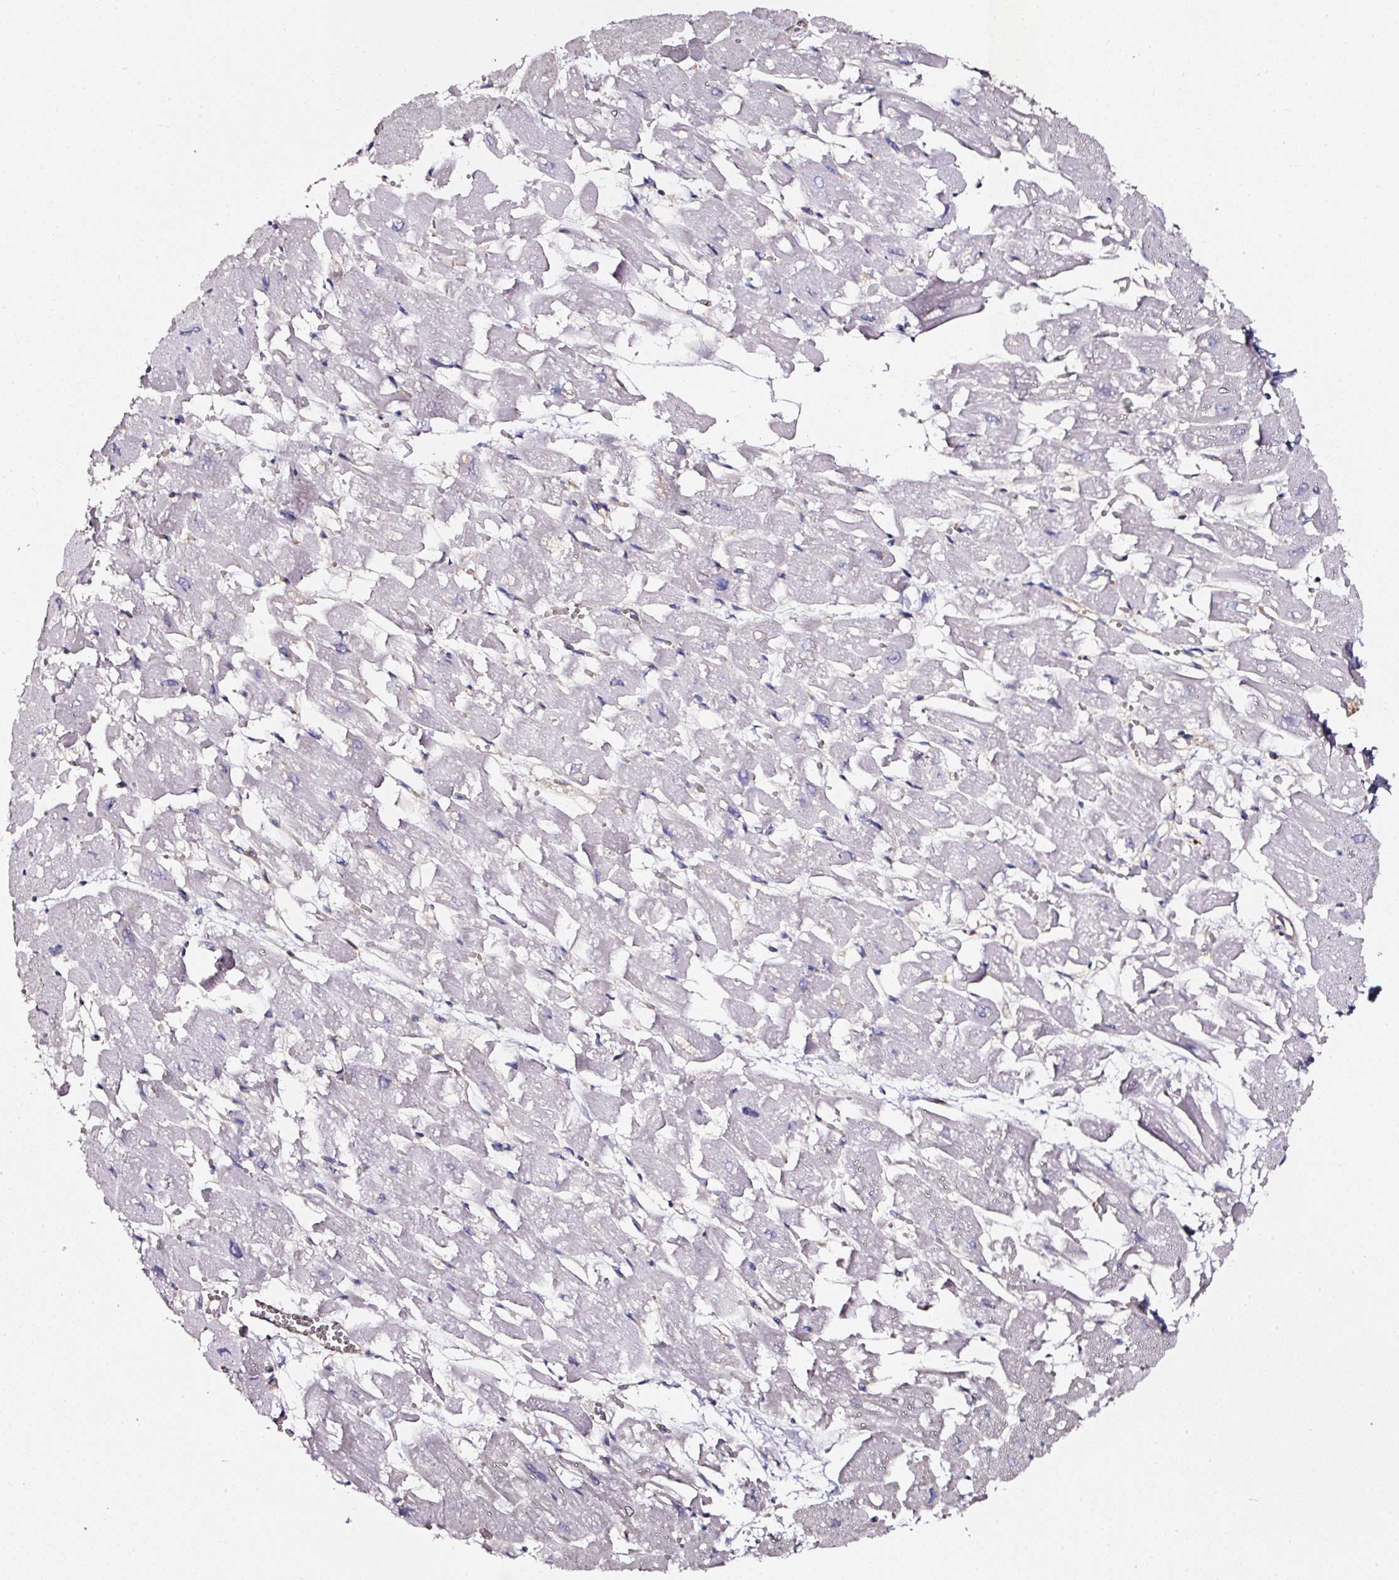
{"staining": {"intensity": "negative", "quantity": "none", "location": "none"}, "tissue": "heart muscle", "cell_type": "Cardiomyocytes", "image_type": "normal", "snomed": [{"axis": "morphology", "description": "Normal tissue, NOS"}, {"axis": "topography", "description": "Heart"}], "caption": "Cardiomyocytes show no significant positivity in benign heart muscle. The staining is performed using DAB brown chromogen with nuclei counter-stained in using hematoxylin.", "gene": "CD47", "patient": {"sex": "male", "age": 54}}